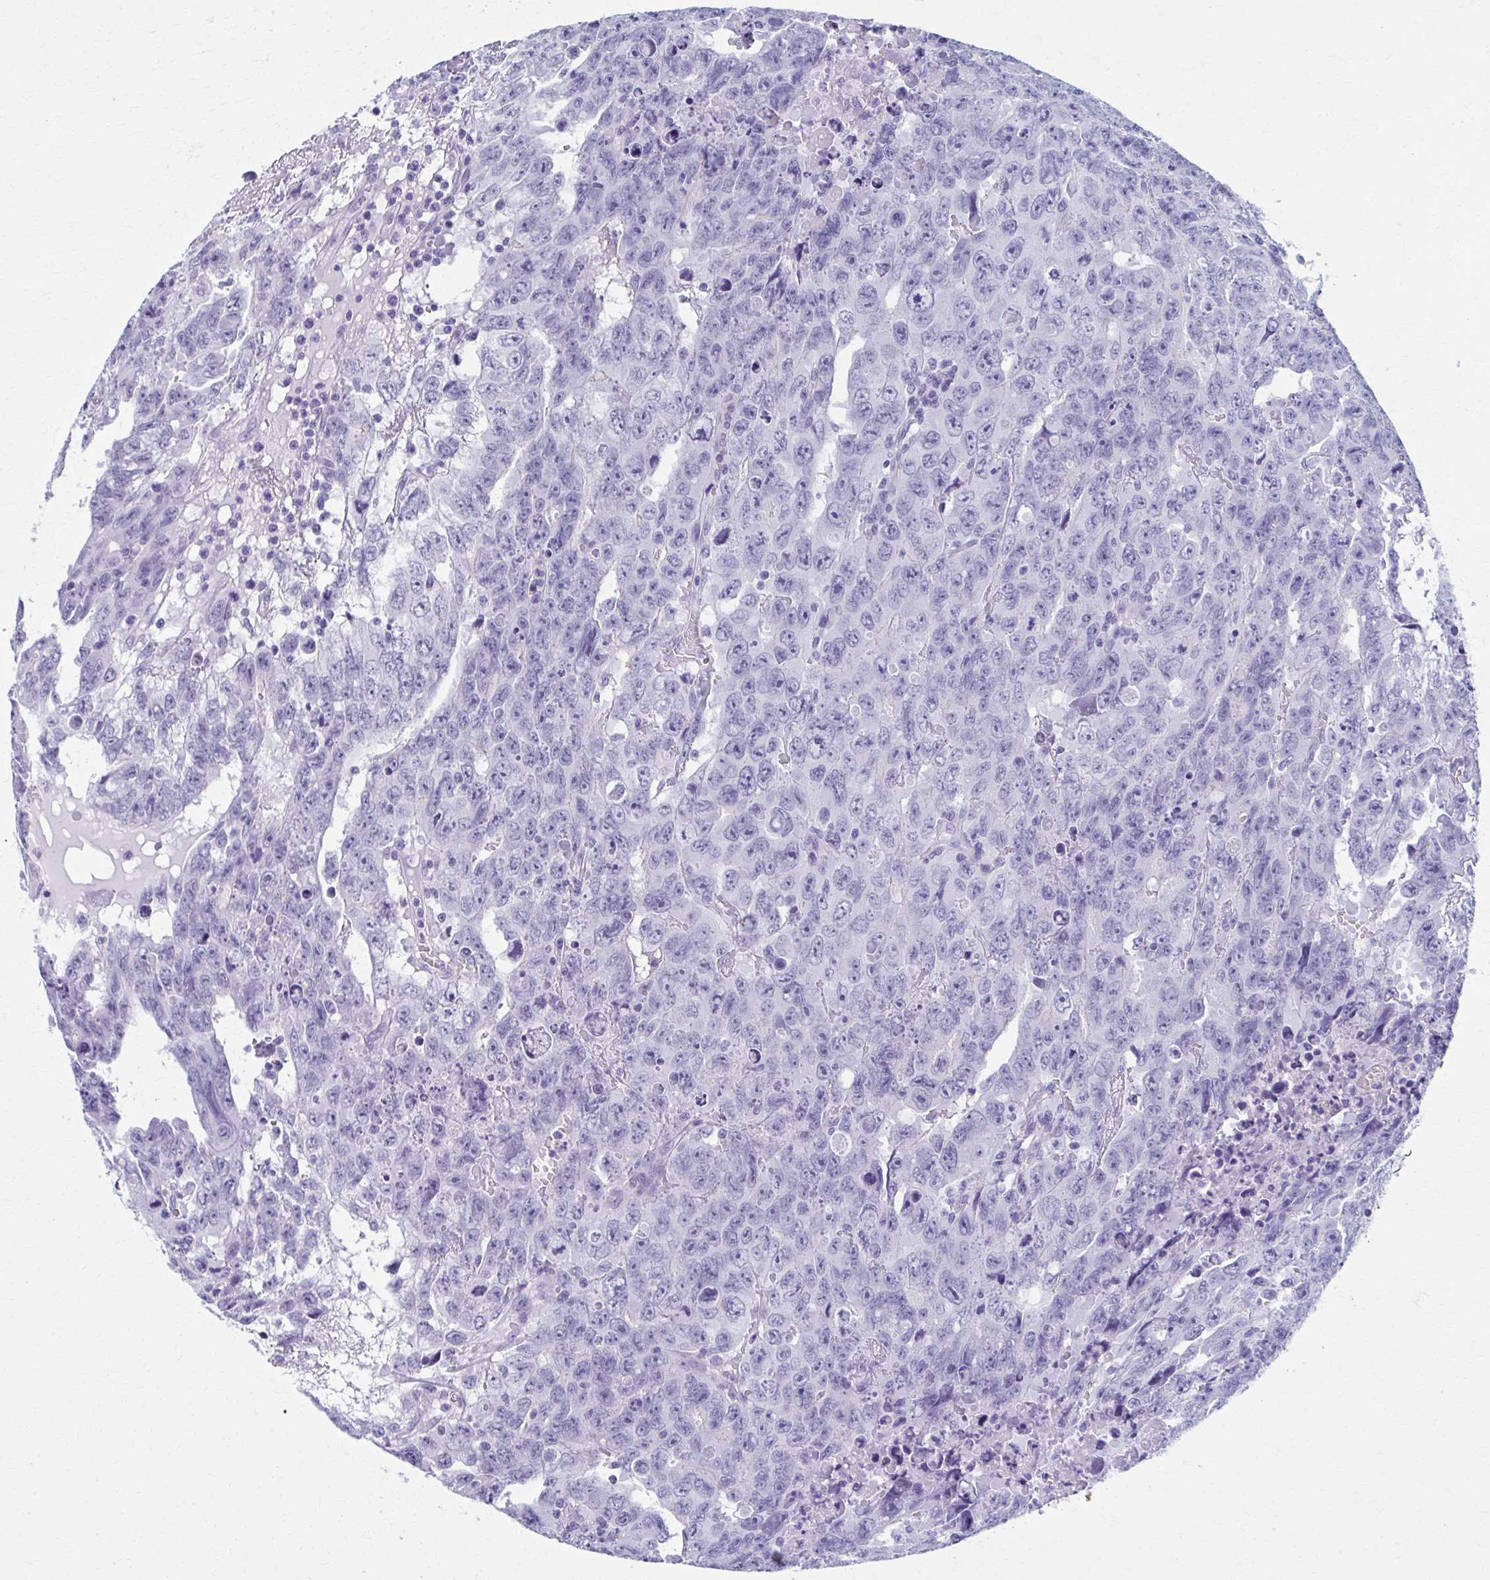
{"staining": {"intensity": "negative", "quantity": "none", "location": "none"}, "tissue": "testis cancer", "cell_type": "Tumor cells", "image_type": "cancer", "snomed": [{"axis": "morphology", "description": "Carcinoma, Embryonal, NOS"}, {"axis": "topography", "description": "Testis"}], "caption": "Protein analysis of testis cancer exhibits no significant positivity in tumor cells.", "gene": "MPLKIP", "patient": {"sex": "male", "age": 24}}